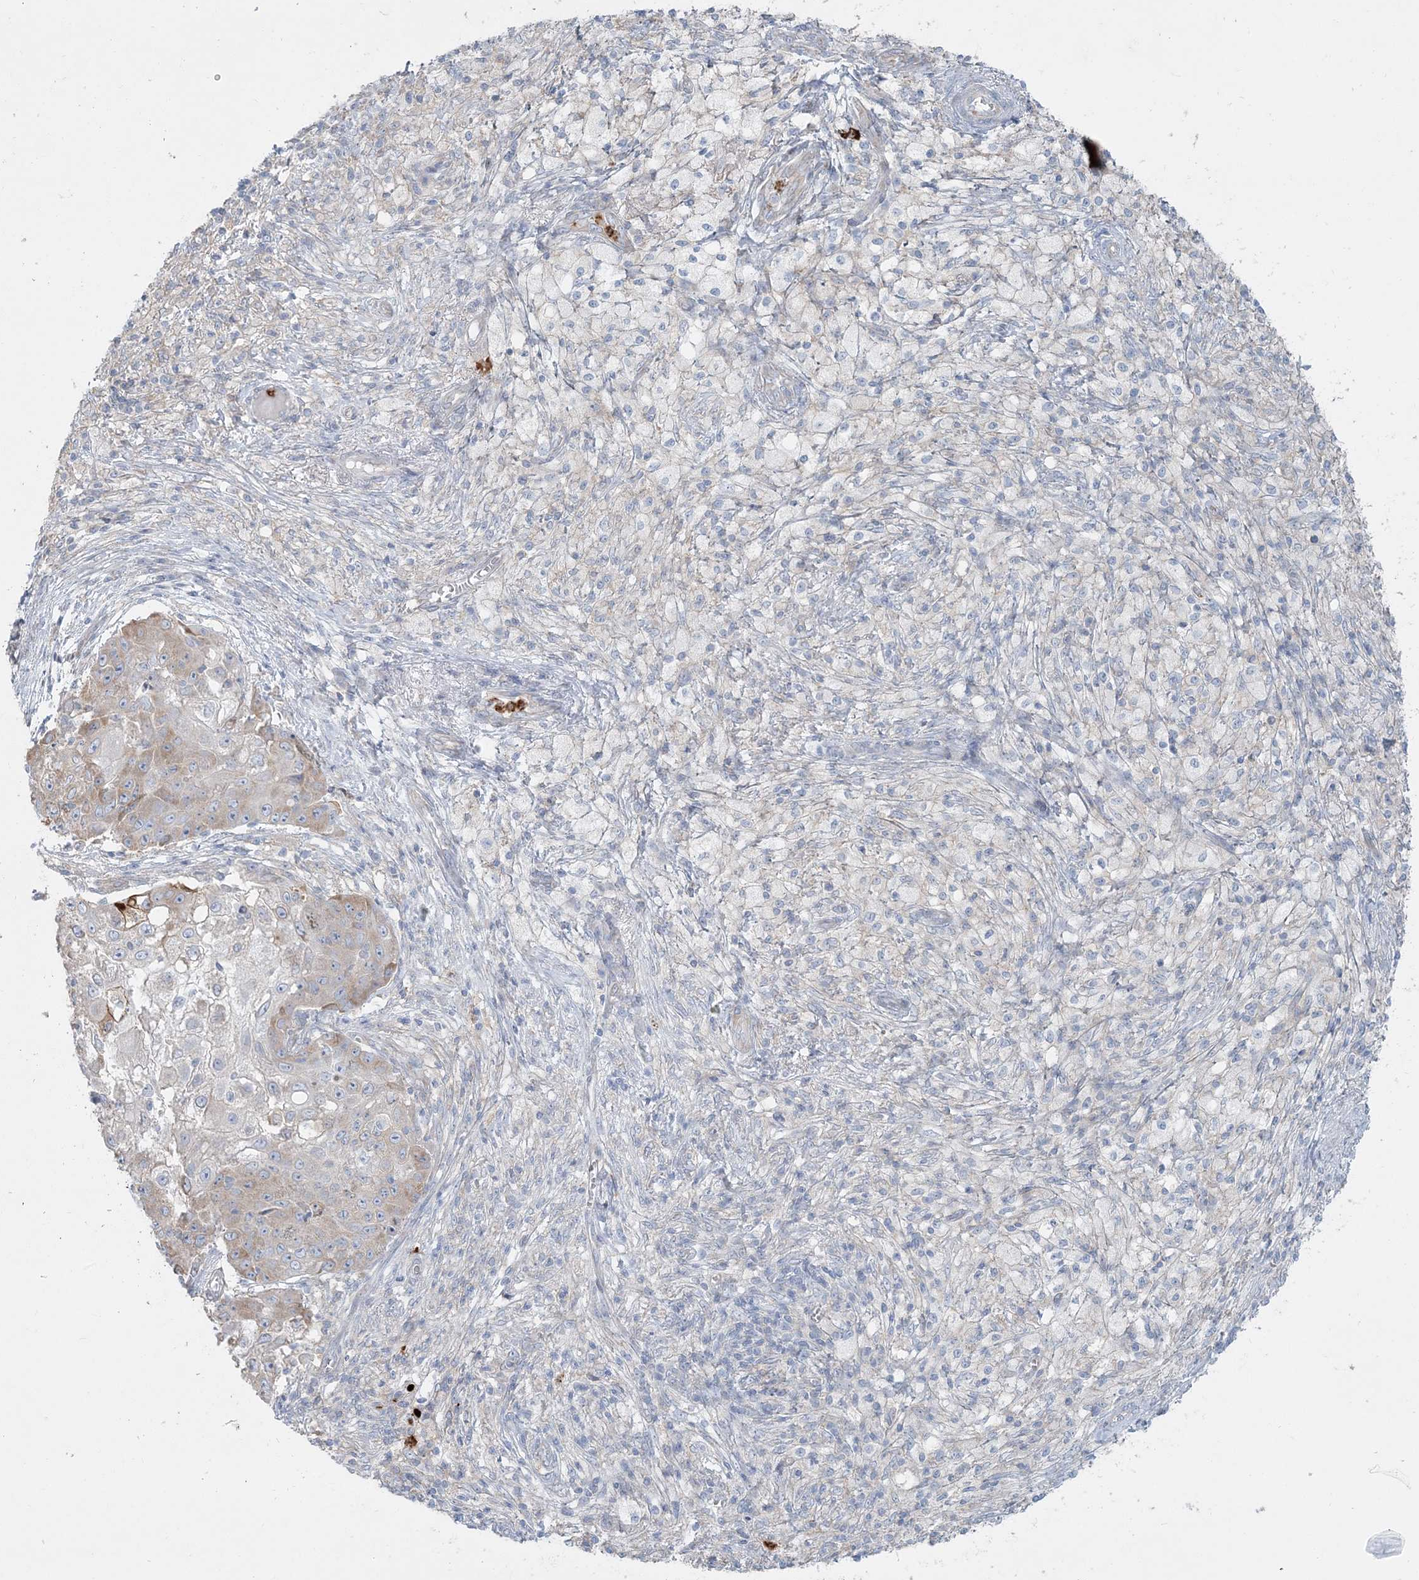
{"staining": {"intensity": "weak", "quantity": "<25%", "location": "cytoplasmic/membranous"}, "tissue": "ovarian cancer", "cell_type": "Tumor cells", "image_type": "cancer", "snomed": [{"axis": "morphology", "description": "Carcinoma, endometroid"}, {"axis": "topography", "description": "Ovary"}], "caption": "Immunohistochemistry (IHC) image of neoplastic tissue: endometroid carcinoma (ovarian) stained with DAB (3,3'-diaminobenzidine) shows no significant protein expression in tumor cells.", "gene": "CCNJ", "patient": {"sex": "female", "age": 42}}